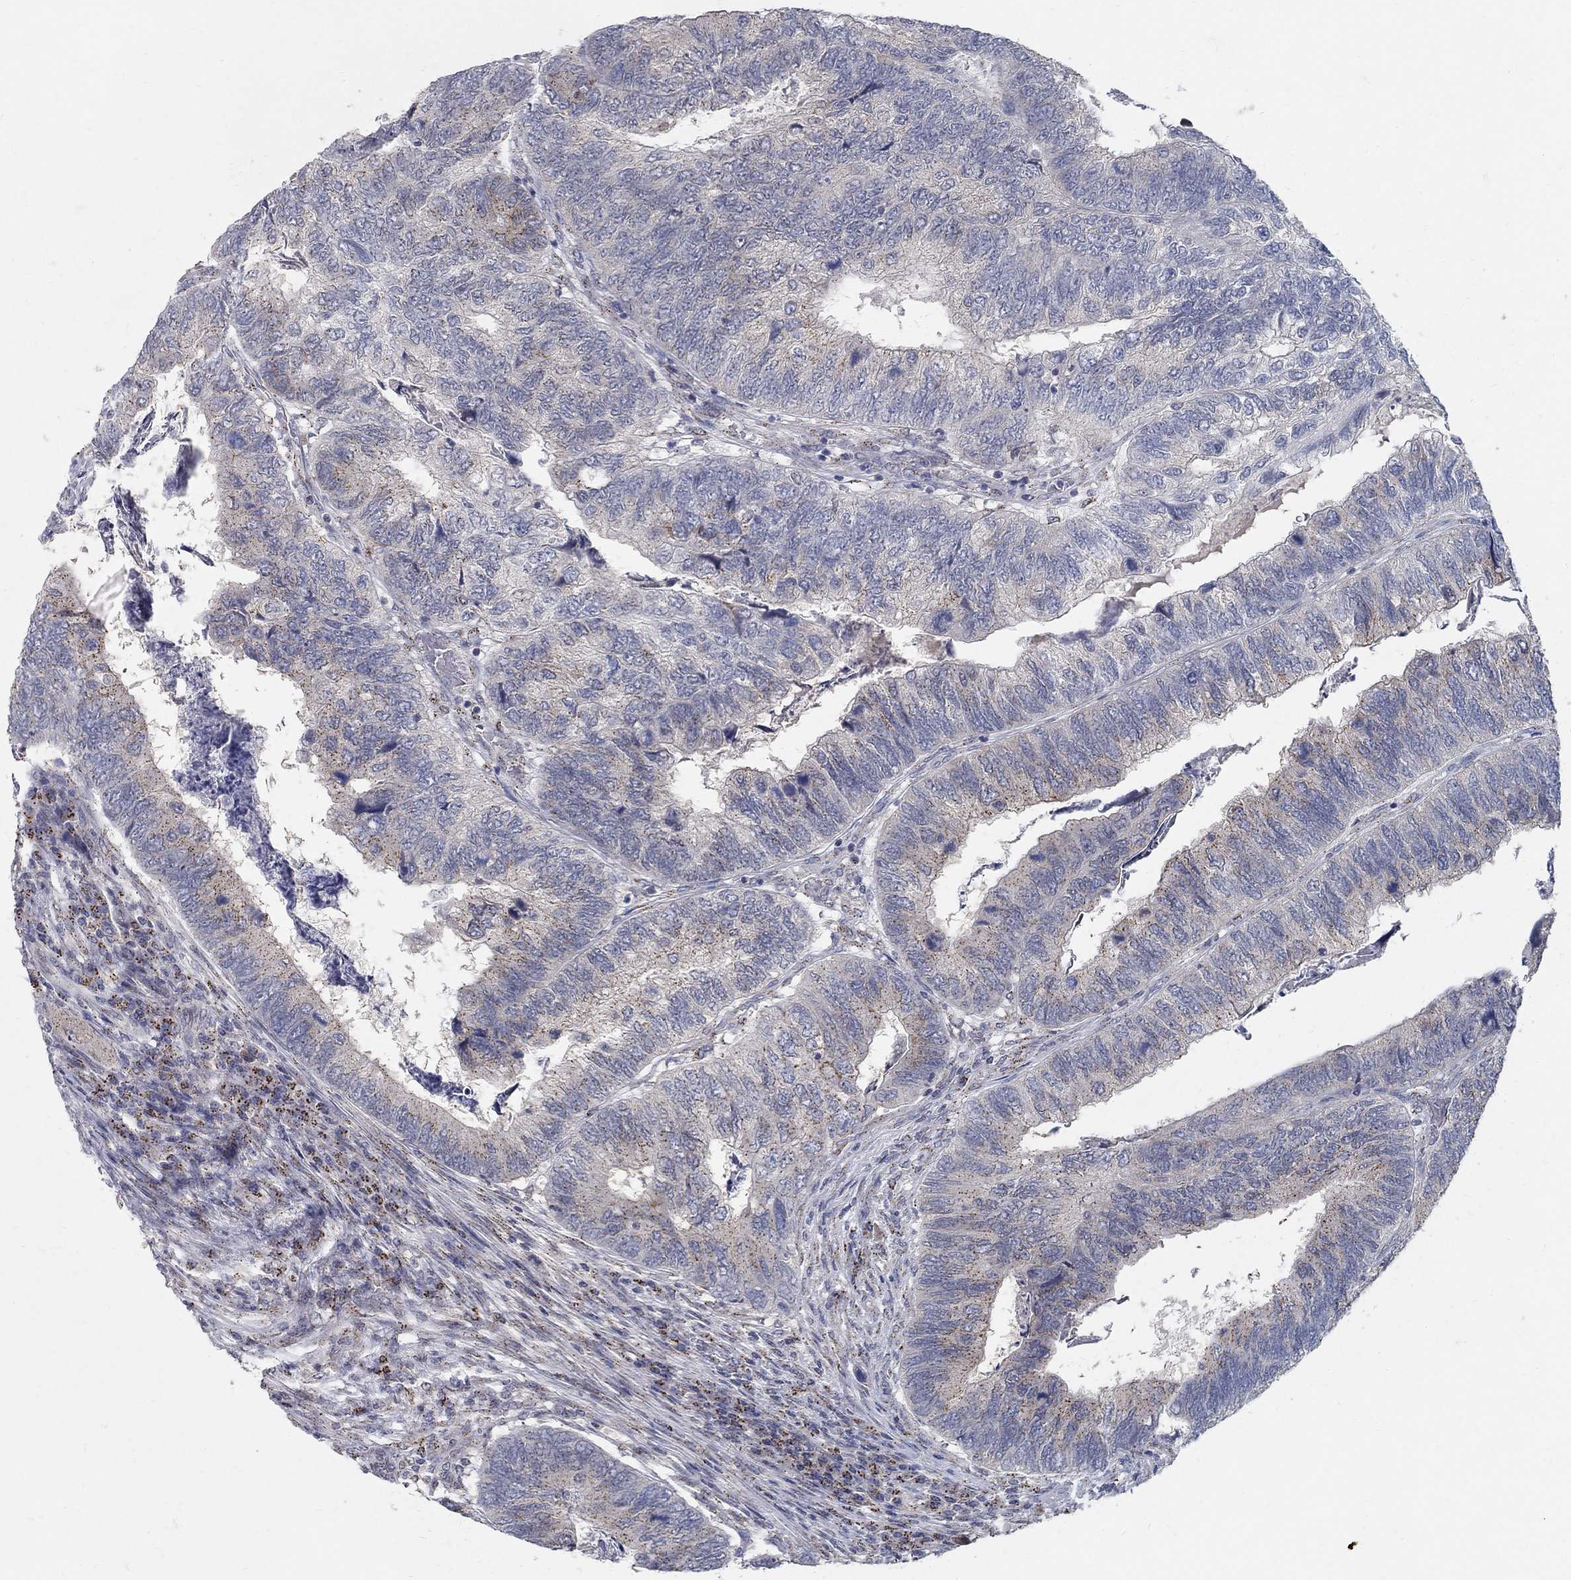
{"staining": {"intensity": "weak", "quantity": "<25%", "location": "cytoplasmic/membranous"}, "tissue": "colorectal cancer", "cell_type": "Tumor cells", "image_type": "cancer", "snomed": [{"axis": "morphology", "description": "Adenocarcinoma, NOS"}, {"axis": "topography", "description": "Colon"}], "caption": "Photomicrograph shows no protein staining in tumor cells of colorectal adenocarcinoma tissue.", "gene": "PANK3", "patient": {"sex": "female", "age": 67}}